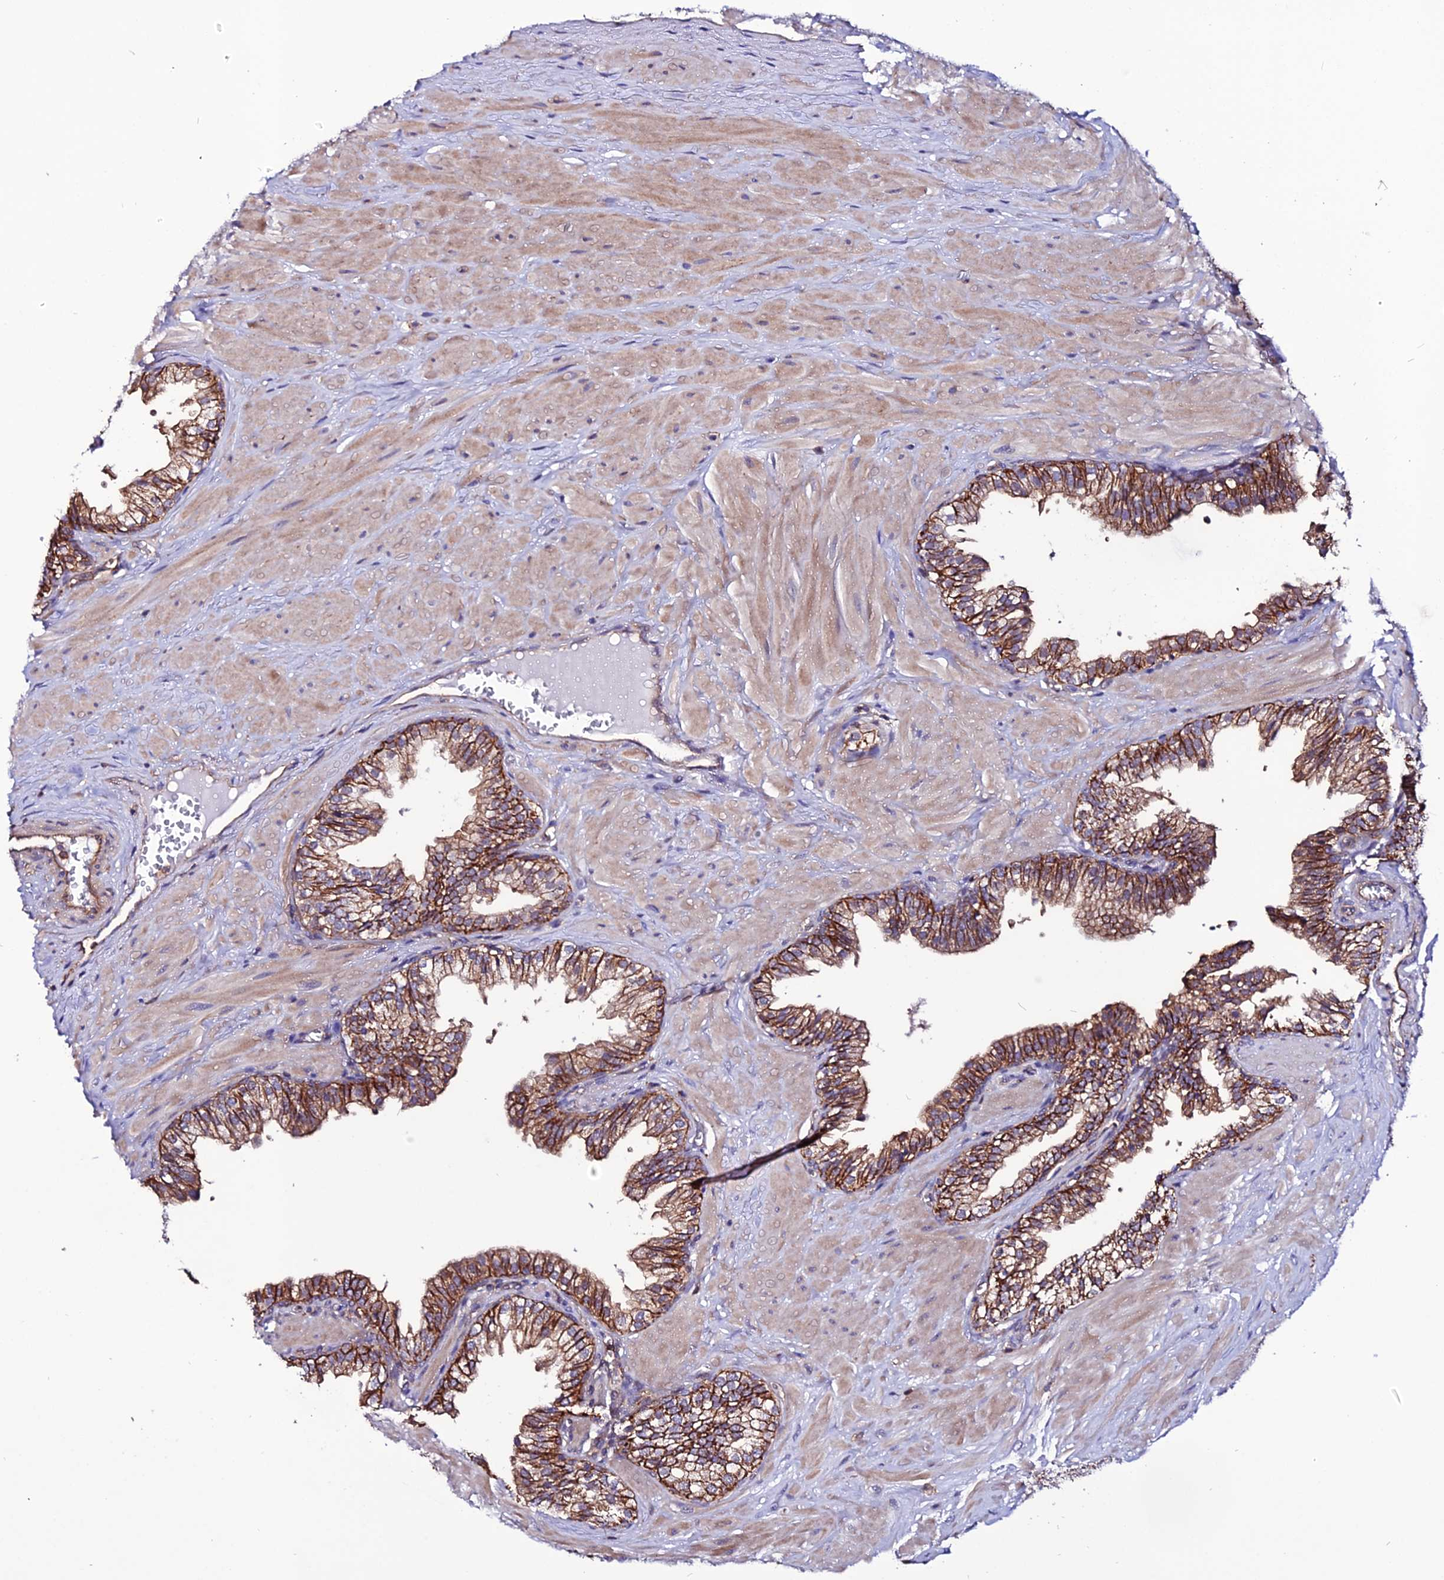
{"staining": {"intensity": "strong", "quantity": "25%-75%", "location": "cytoplasmic/membranous"}, "tissue": "prostate", "cell_type": "Glandular cells", "image_type": "normal", "snomed": [{"axis": "morphology", "description": "Normal tissue, NOS"}, {"axis": "topography", "description": "Prostate"}, {"axis": "topography", "description": "Peripheral nerve tissue"}], "caption": "Immunohistochemical staining of benign prostate demonstrates 25%-75% levels of strong cytoplasmic/membranous protein staining in about 25%-75% of glandular cells. Nuclei are stained in blue.", "gene": "USP17L10", "patient": {"sex": "male", "age": 55}}